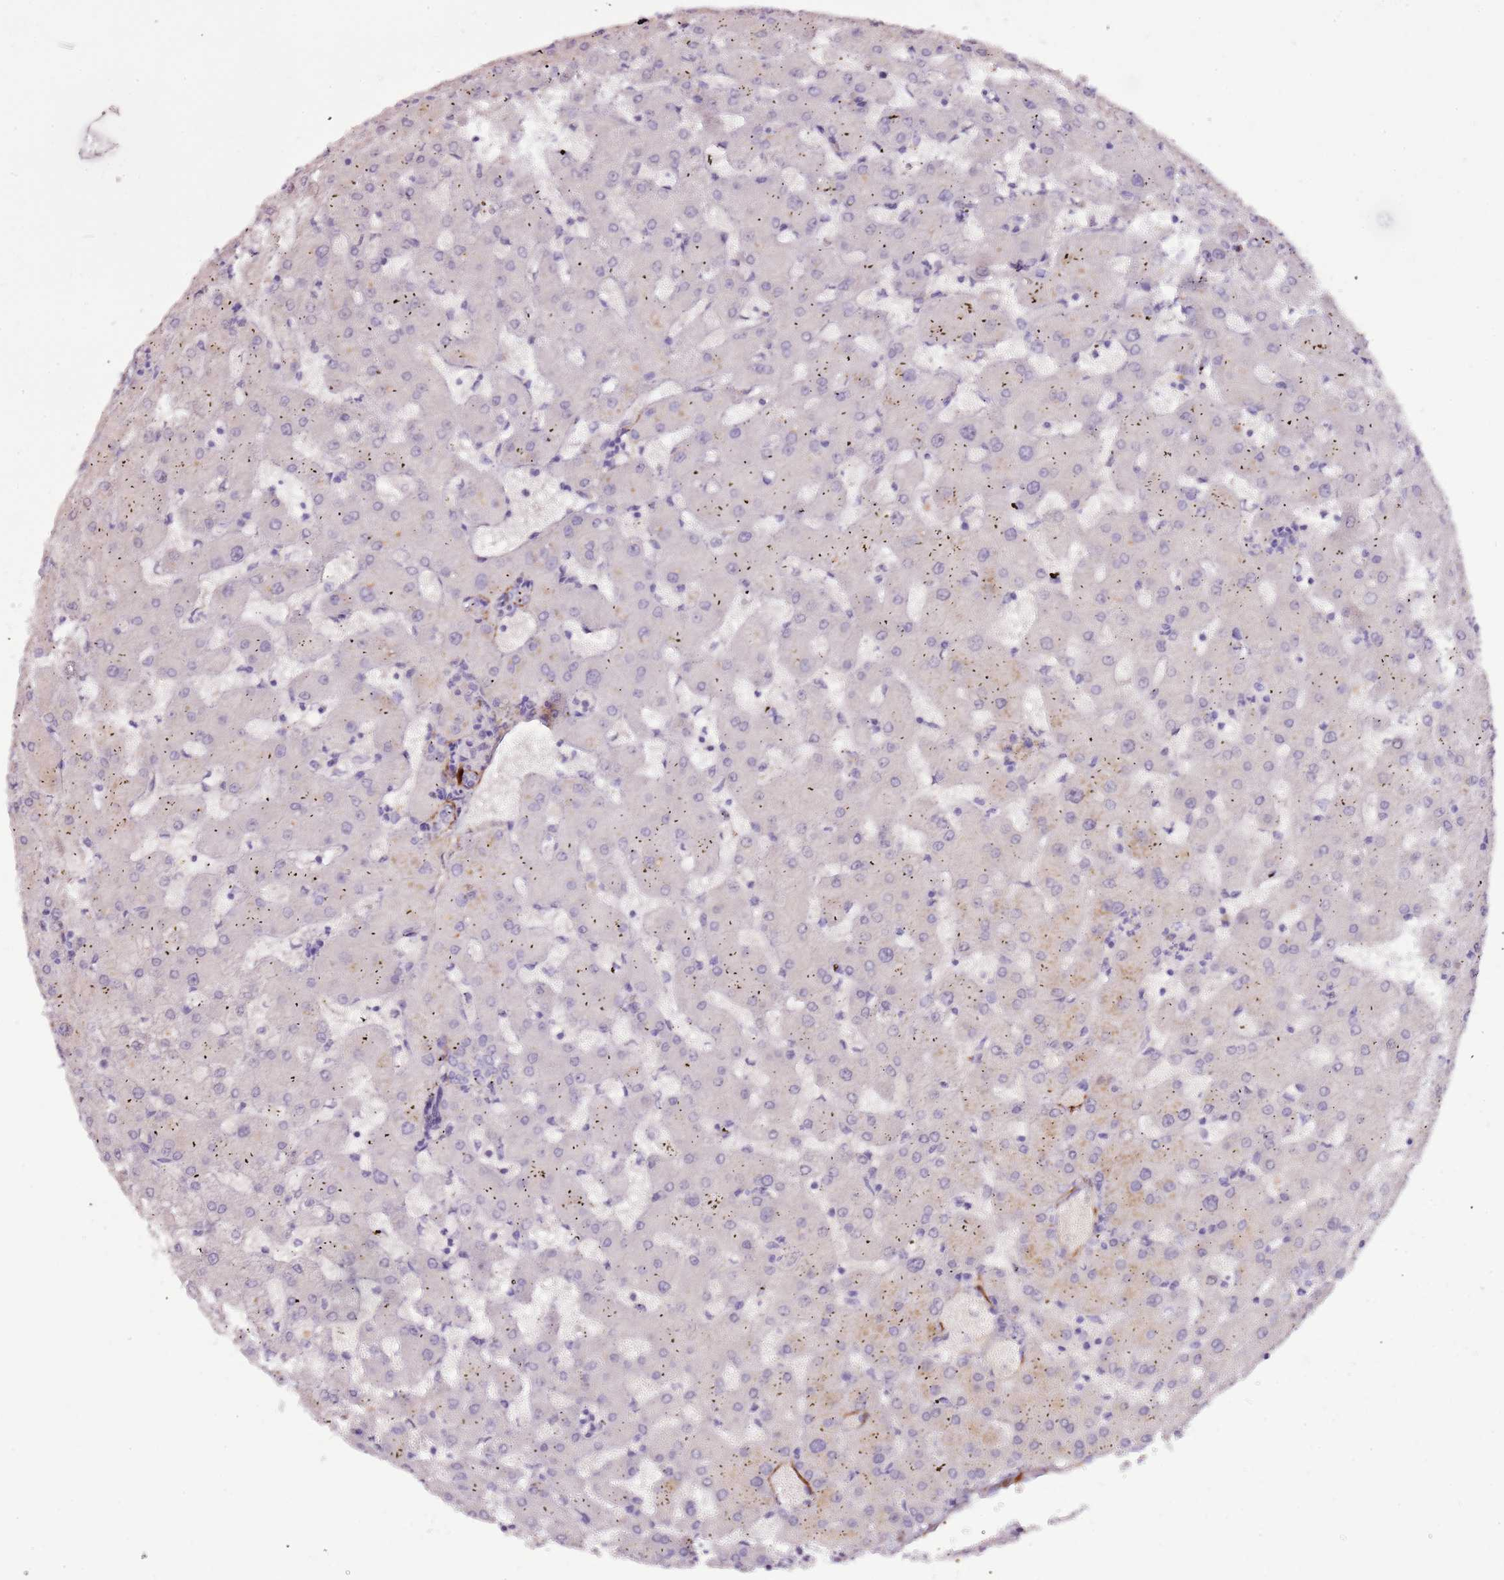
{"staining": {"intensity": "negative", "quantity": "none", "location": "none"}, "tissue": "liver", "cell_type": "Cholangiocytes", "image_type": "normal", "snomed": [{"axis": "morphology", "description": "Normal tissue, NOS"}, {"axis": "topography", "description": "Liver"}], "caption": "Immunohistochemical staining of unremarkable liver displays no significant staining in cholangiocytes.", "gene": "NKX2", "patient": {"sex": "female", "age": 63}}